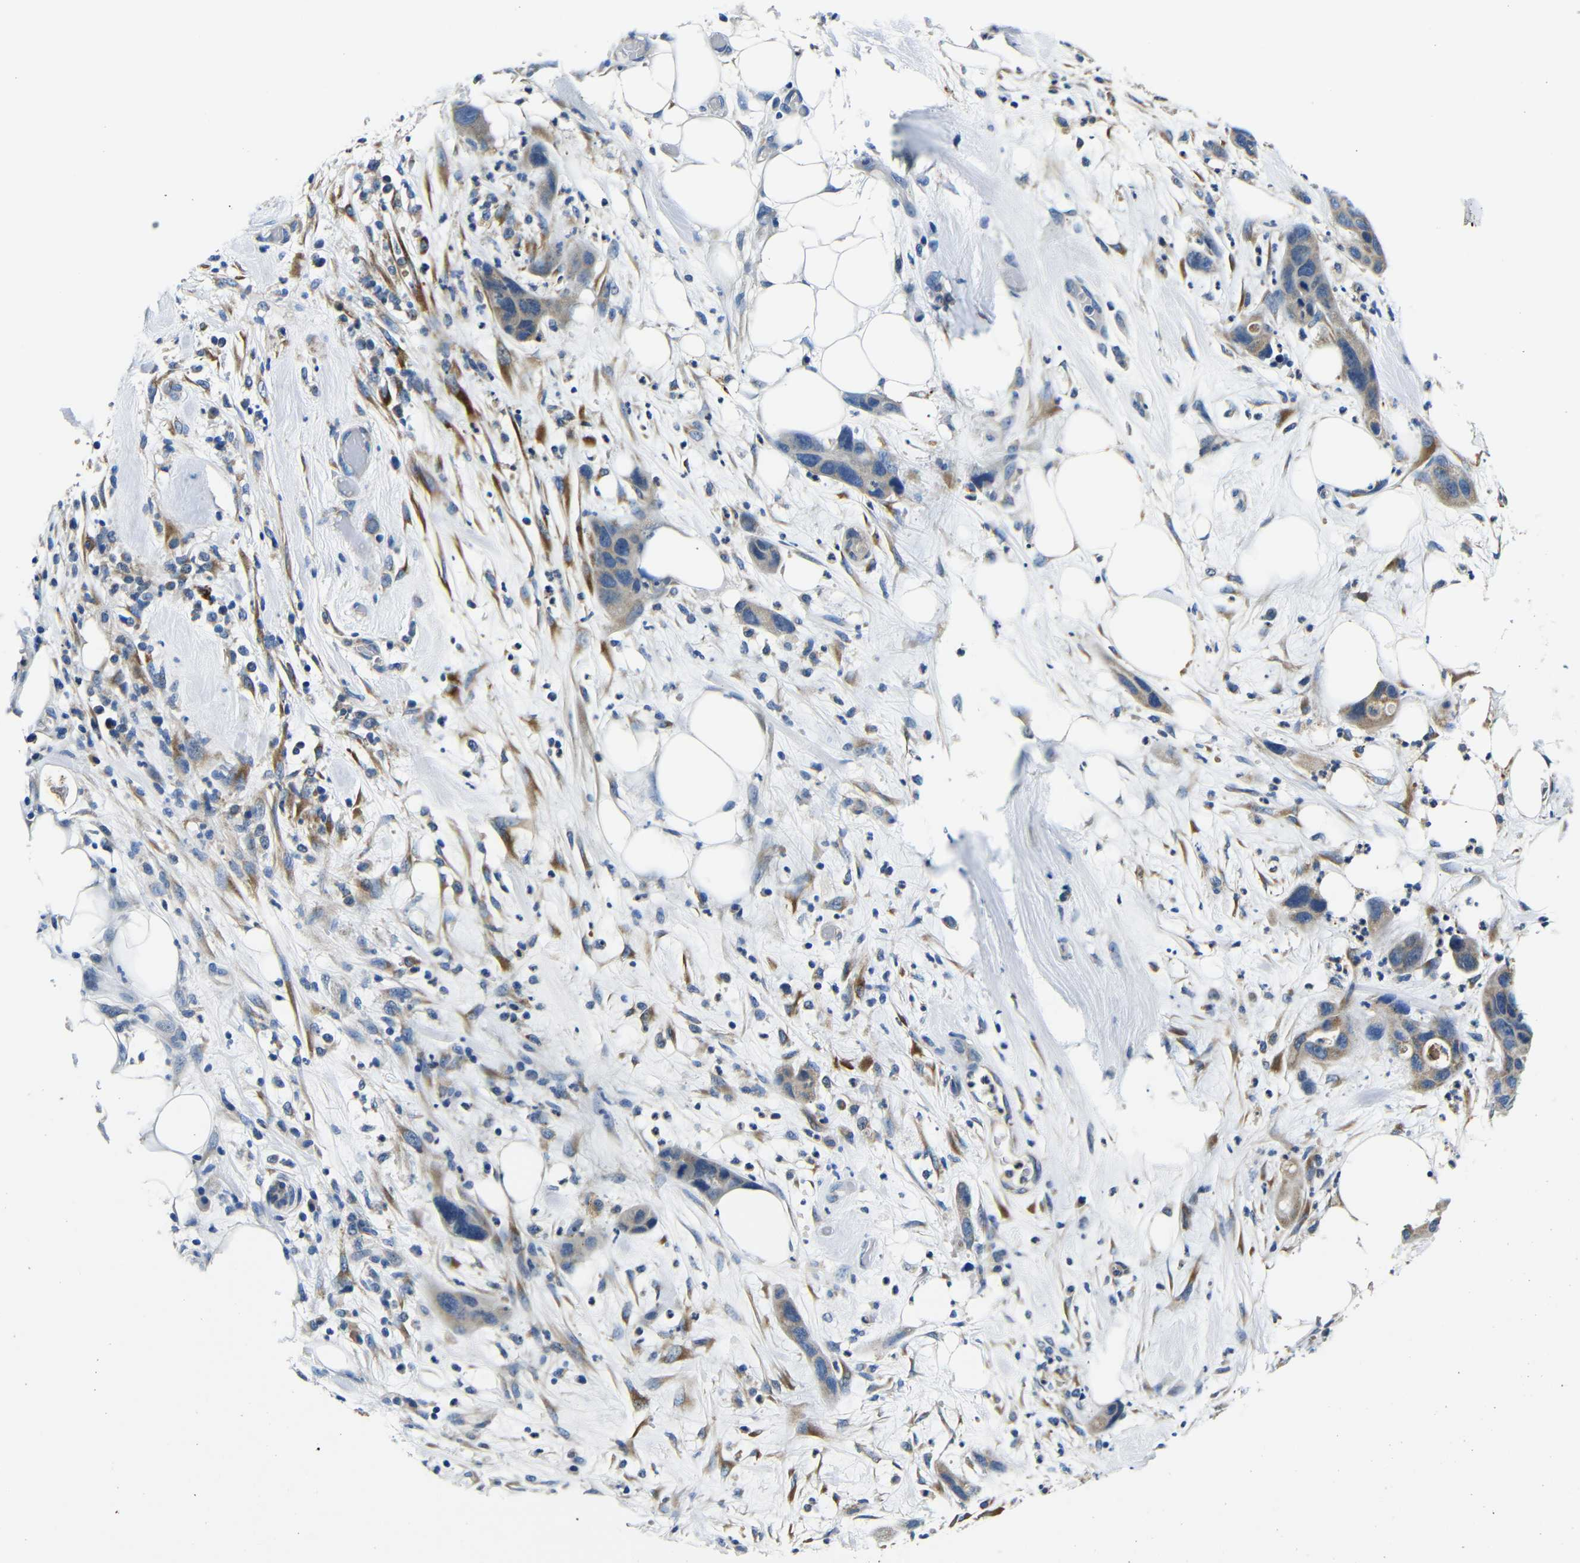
{"staining": {"intensity": "weak", "quantity": "25%-75%", "location": "cytoplasmic/membranous"}, "tissue": "pancreatic cancer", "cell_type": "Tumor cells", "image_type": "cancer", "snomed": [{"axis": "morphology", "description": "Adenocarcinoma, NOS"}, {"axis": "topography", "description": "Pancreas"}], "caption": "Tumor cells display low levels of weak cytoplasmic/membranous positivity in approximately 25%-75% of cells in human adenocarcinoma (pancreatic). The staining was performed using DAB, with brown indicating positive protein expression. Nuclei are stained blue with hematoxylin.", "gene": "FKBP14", "patient": {"sex": "female", "age": 71}}